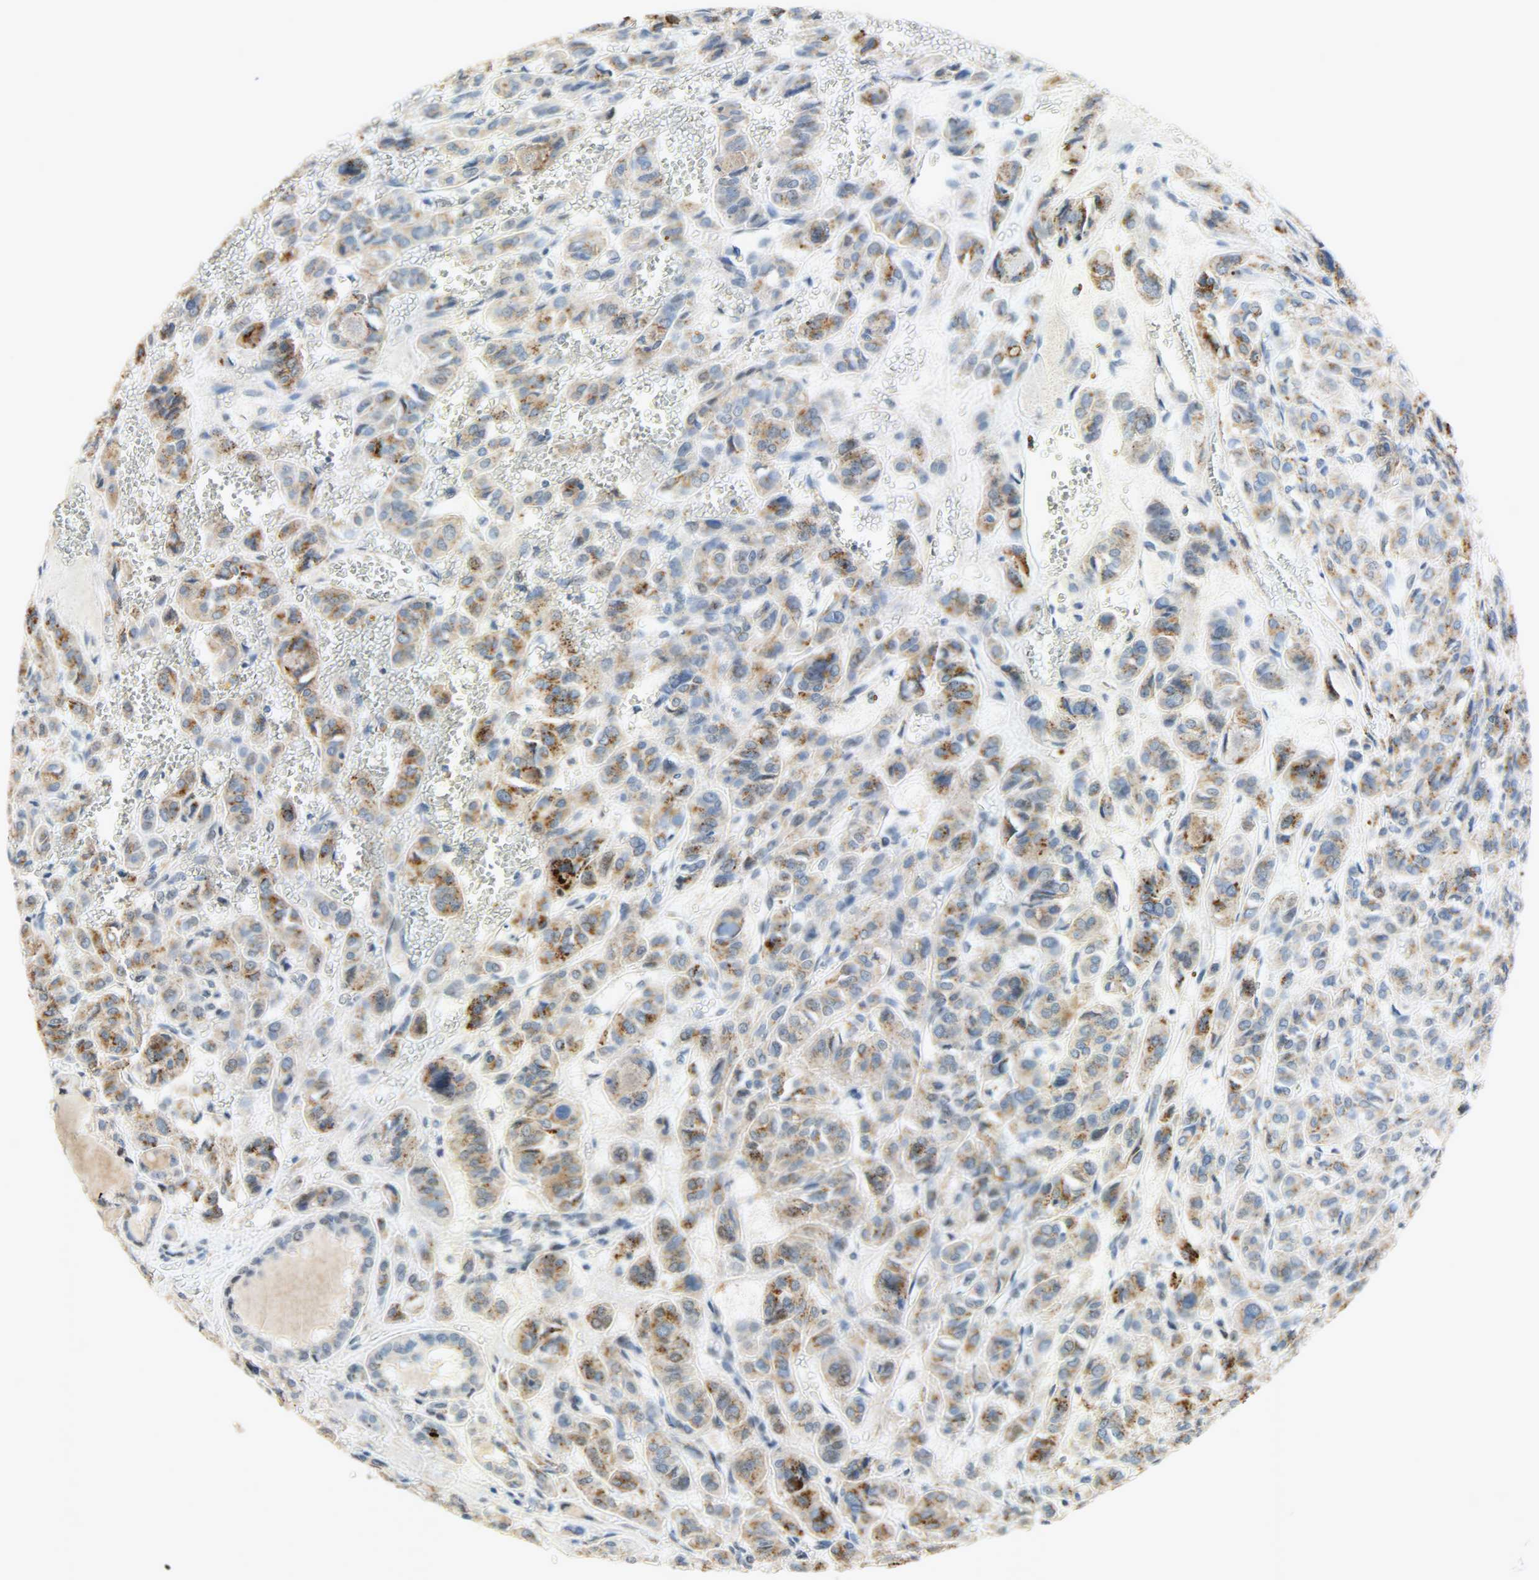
{"staining": {"intensity": "moderate", "quantity": "25%-75%", "location": "cytoplasmic/membranous"}, "tissue": "thyroid cancer", "cell_type": "Tumor cells", "image_type": "cancer", "snomed": [{"axis": "morphology", "description": "Follicular adenoma carcinoma, NOS"}, {"axis": "topography", "description": "Thyroid gland"}], "caption": "There is medium levels of moderate cytoplasmic/membranous staining in tumor cells of thyroid follicular adenoma carcinoma, as demonstrated by immunohistochemical staining (brown color).", "gene": "GIT2", "patient": {"sex": "female", "age": 71}}